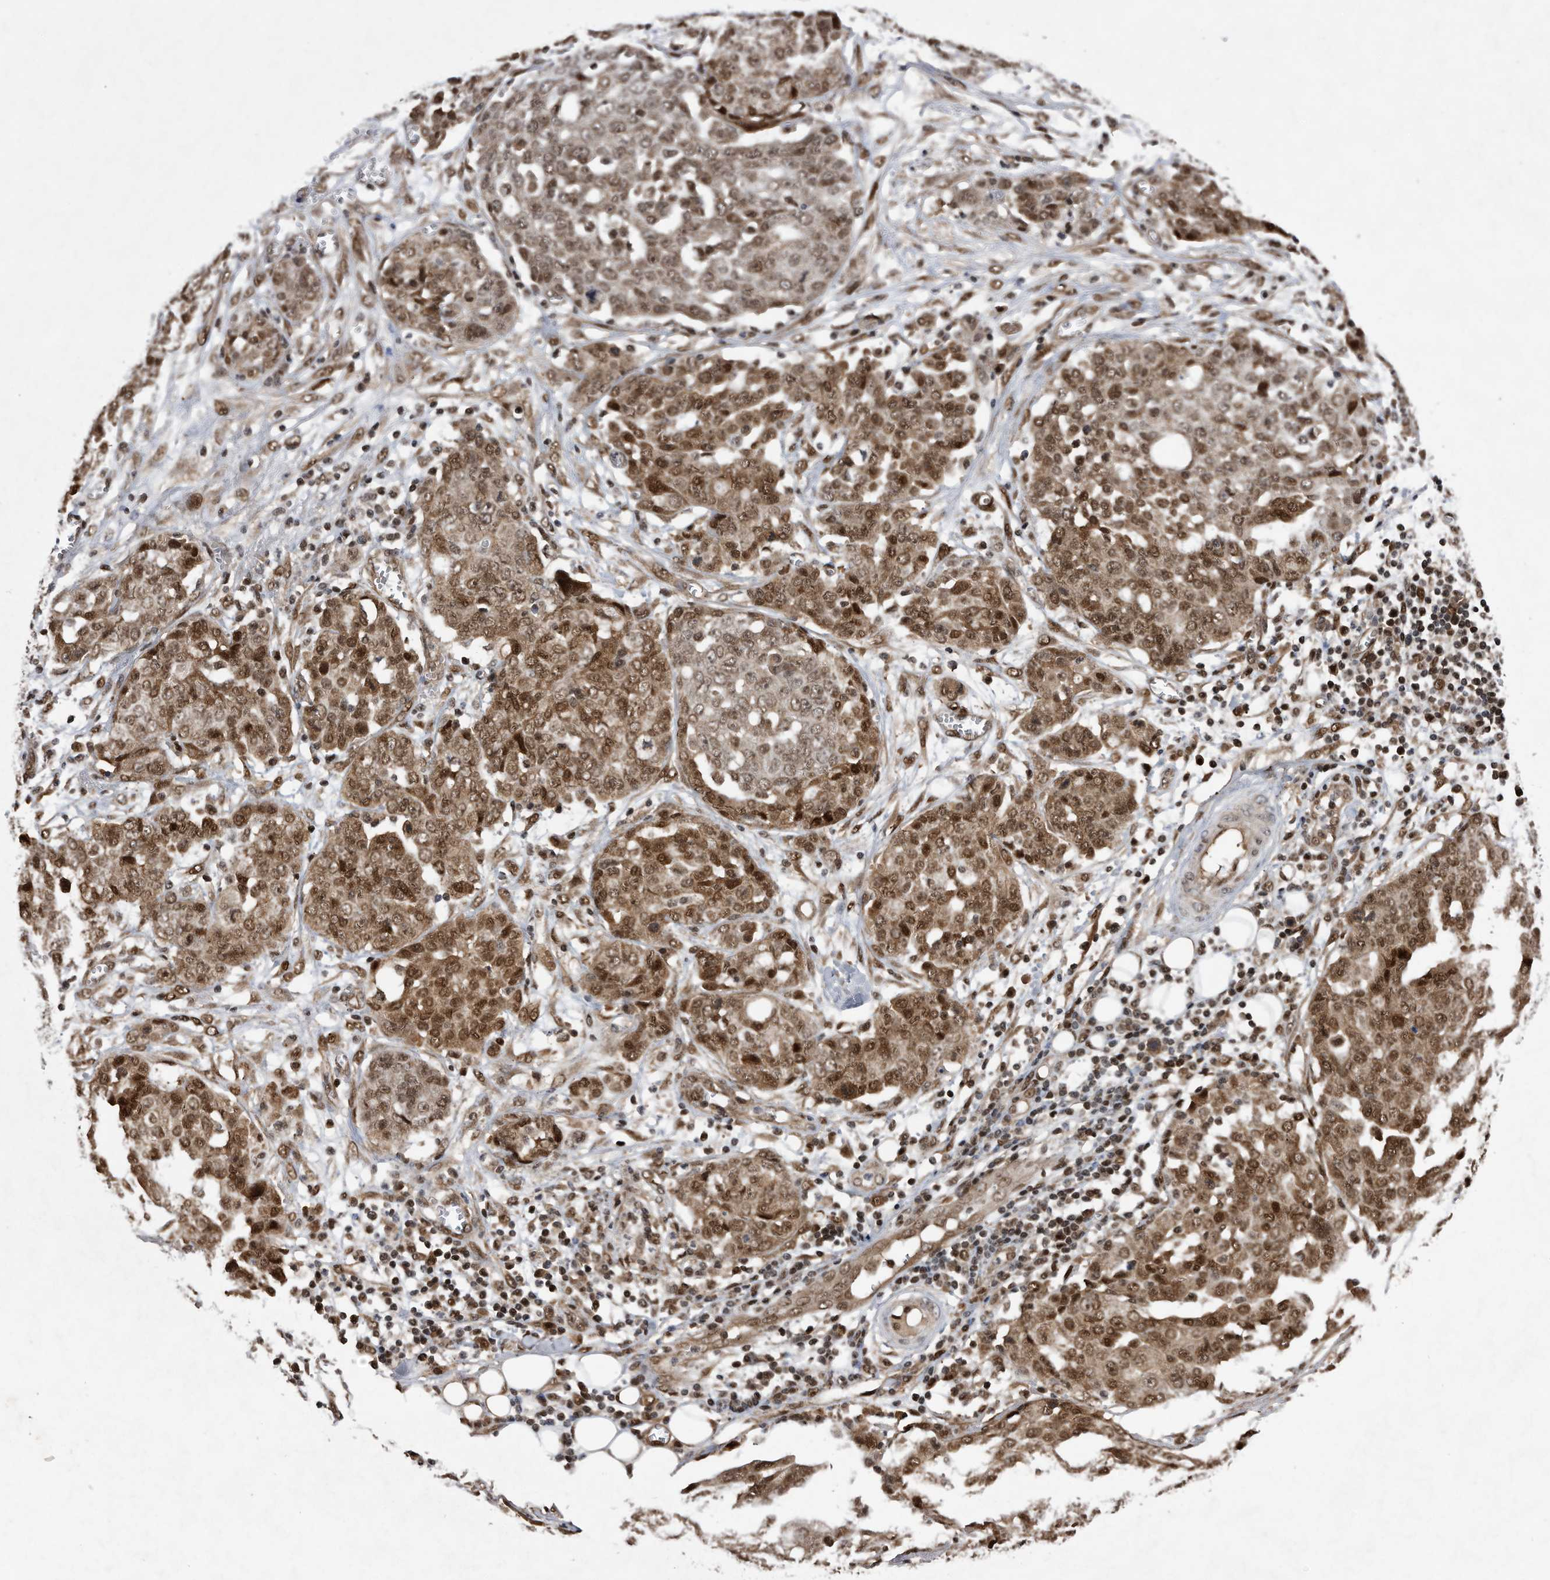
{"staining": {"intensity": "moderate", "quantity": ">75%", "location": "cytoplasmic/membranous,nuclear"}, "tissue": "ovarian cancer", "cell_type": "Tumor cells", "image_type": "cancer", "snomed": [{"axis": "morphology", "description": "Cystadenocarcinoma, serous, NOS"}, {"axis": "topography", "description": "Soft tissue"}, {"axis": "topography", "description": "Ovary"}], "caption": "Immunohistochemical staining of human ovarian cancer (serous cystadenocarcinoma) exhibits moderate cytoplasmic/membranous and nuclear protein positivity in about >75% of tumor cells. Nuclei are stained in blue.", "gene": "RAD23B", "patient": {"sex": "female", "age": 57}}